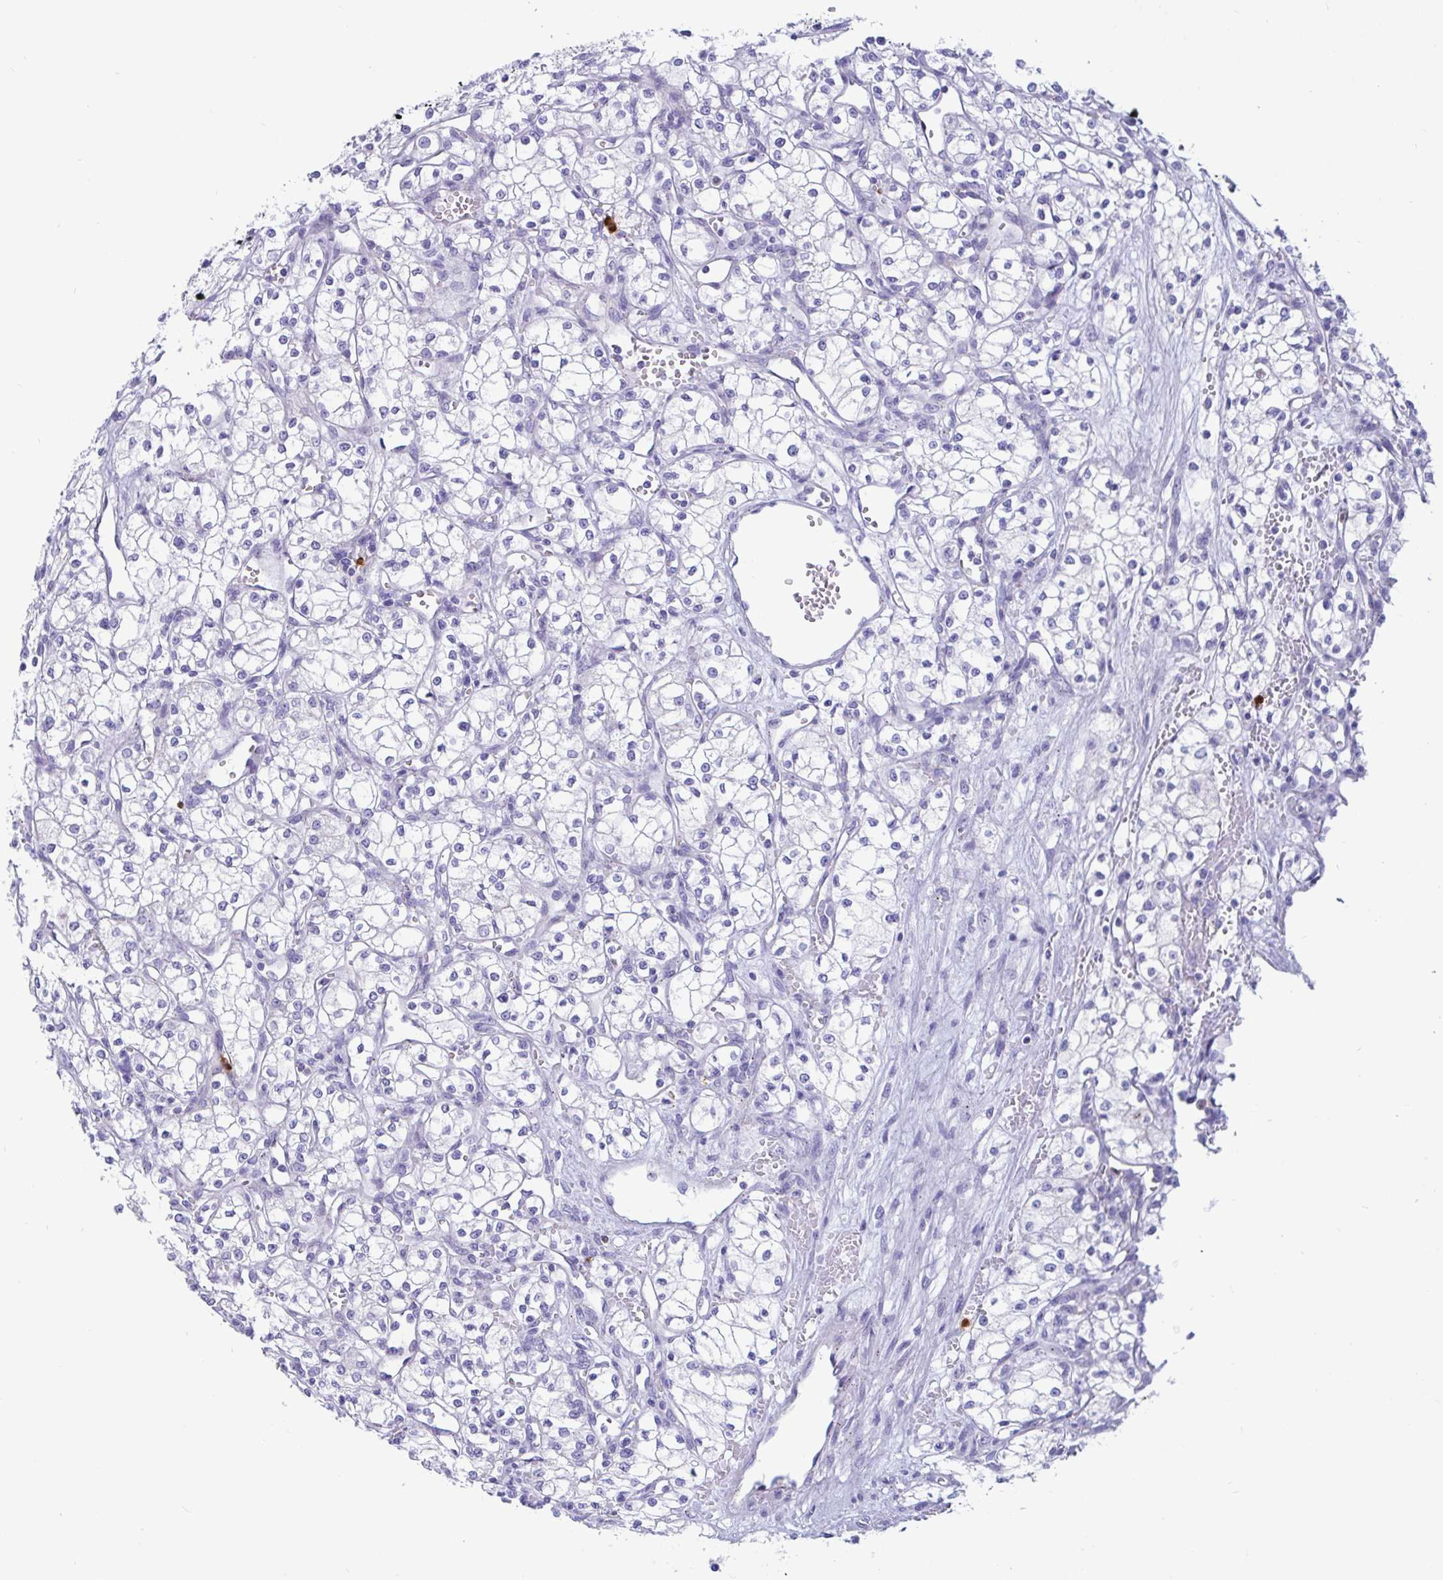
{"staining": {"intensity": "negative", "quantity": "none", "location": "none"}, "tissue": "renal cancer", "cell_type": "Tumor cells", "image_type": "cancer", "snomed": [{"axis": "morphology", "description": "Adenocarcinoma, NOS"}, {"axis": "topography", "description": "Kidney"}], "caption": "Immunohistochemistry of human renal cancer shows no staining in tumor cells.", "gene": "RNASE3", "patient": {"sex": "male", "age": 59}}